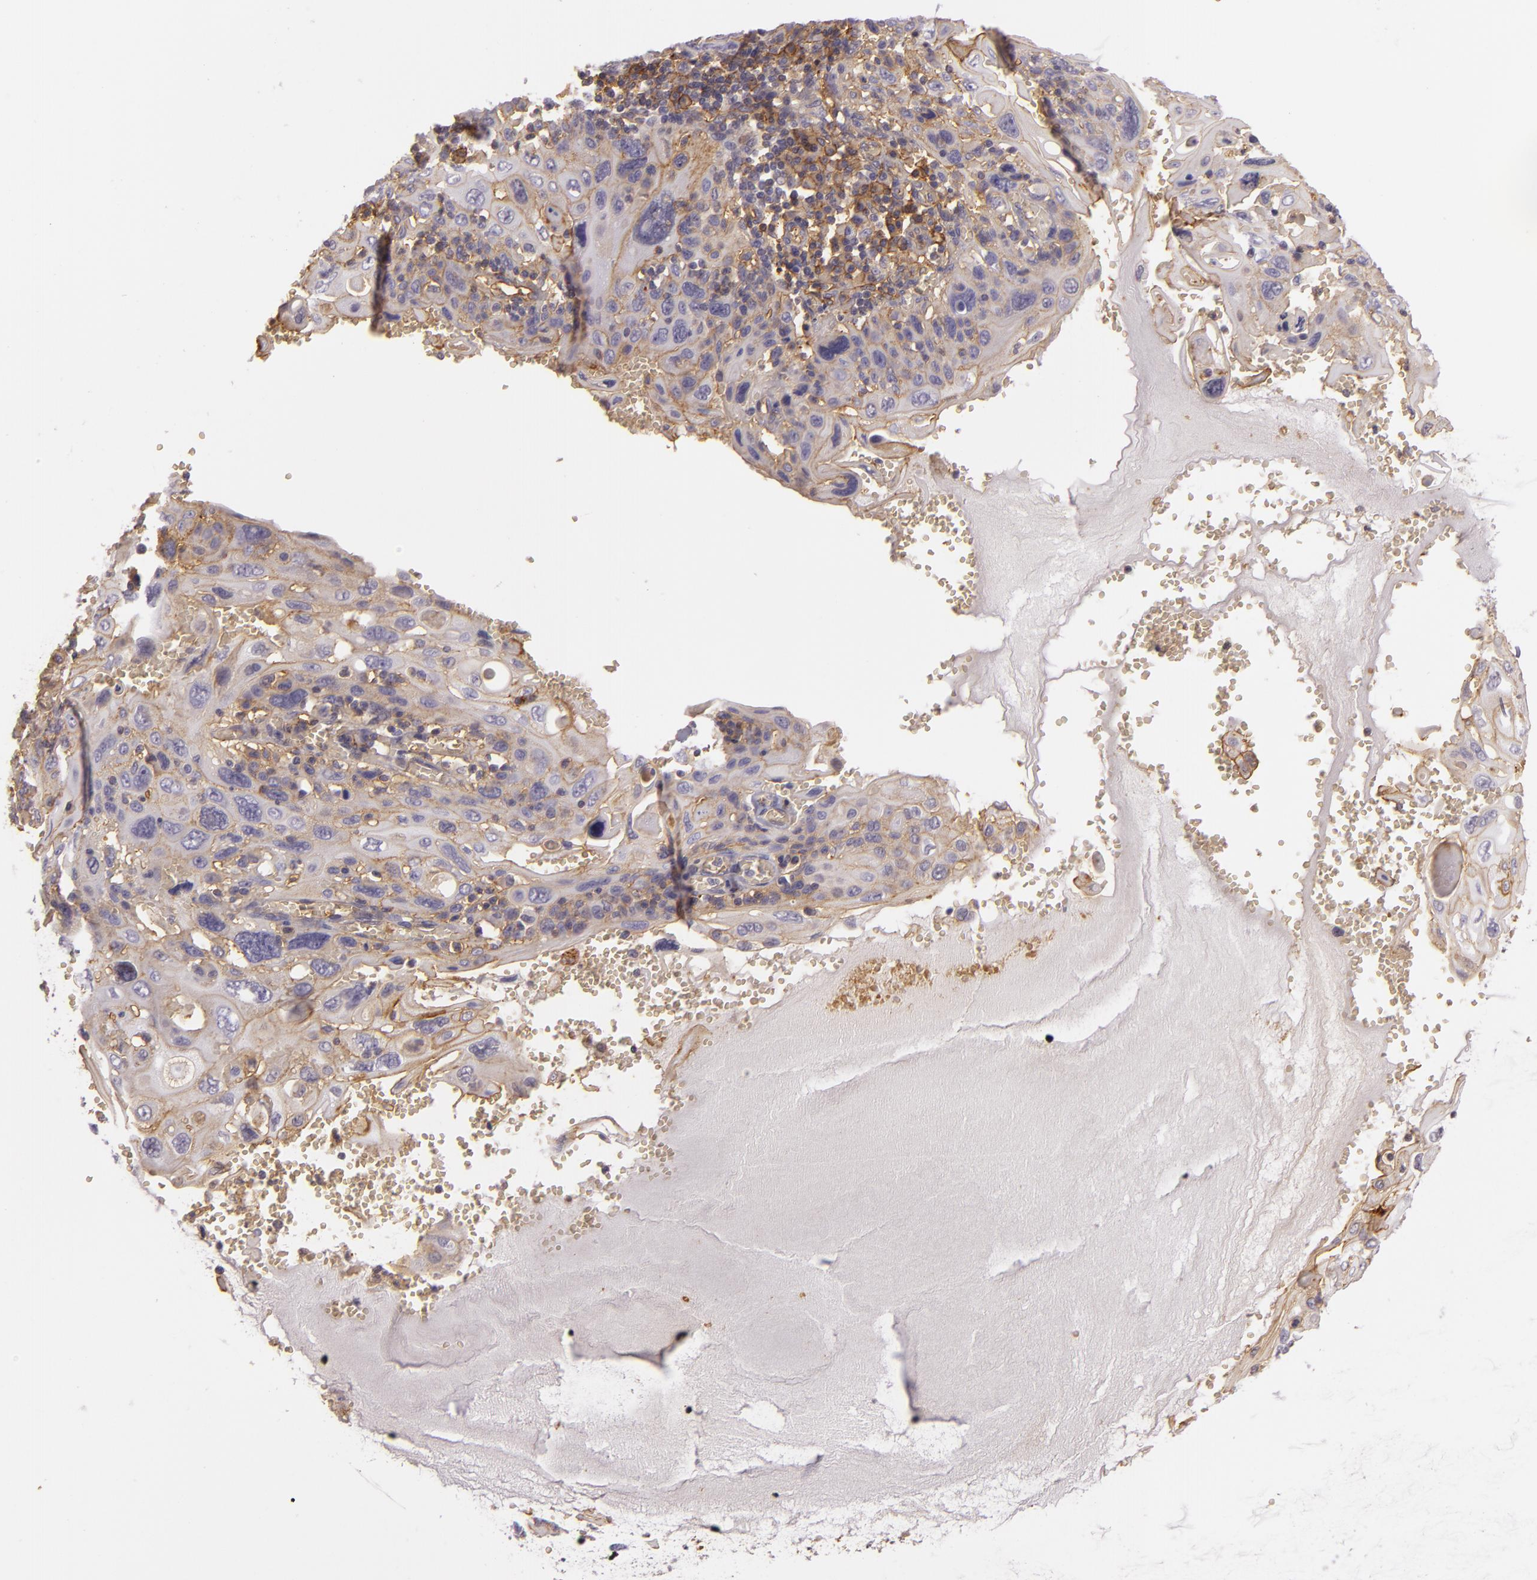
{"staining": {"intensity": "weak", "quantity": "<25%", "location": "cytoplasmic/membranous"}, "tissue": "cervical cancer", "cell_type": "Tumor cells", "image_type": "cancer", "snomed": [{"axis": "morphology", "description": "Squamous cell carcinoma, NOS"}, {"axis": "topography", "description": "Cervix"}], "caption": "This is an immunohistochemistry (IHC) photomicrograph of human cervical cancer. There is no positivity in tumor cells.", "gene": "CD59", "patient": {"sex": "female", "age": 54}}